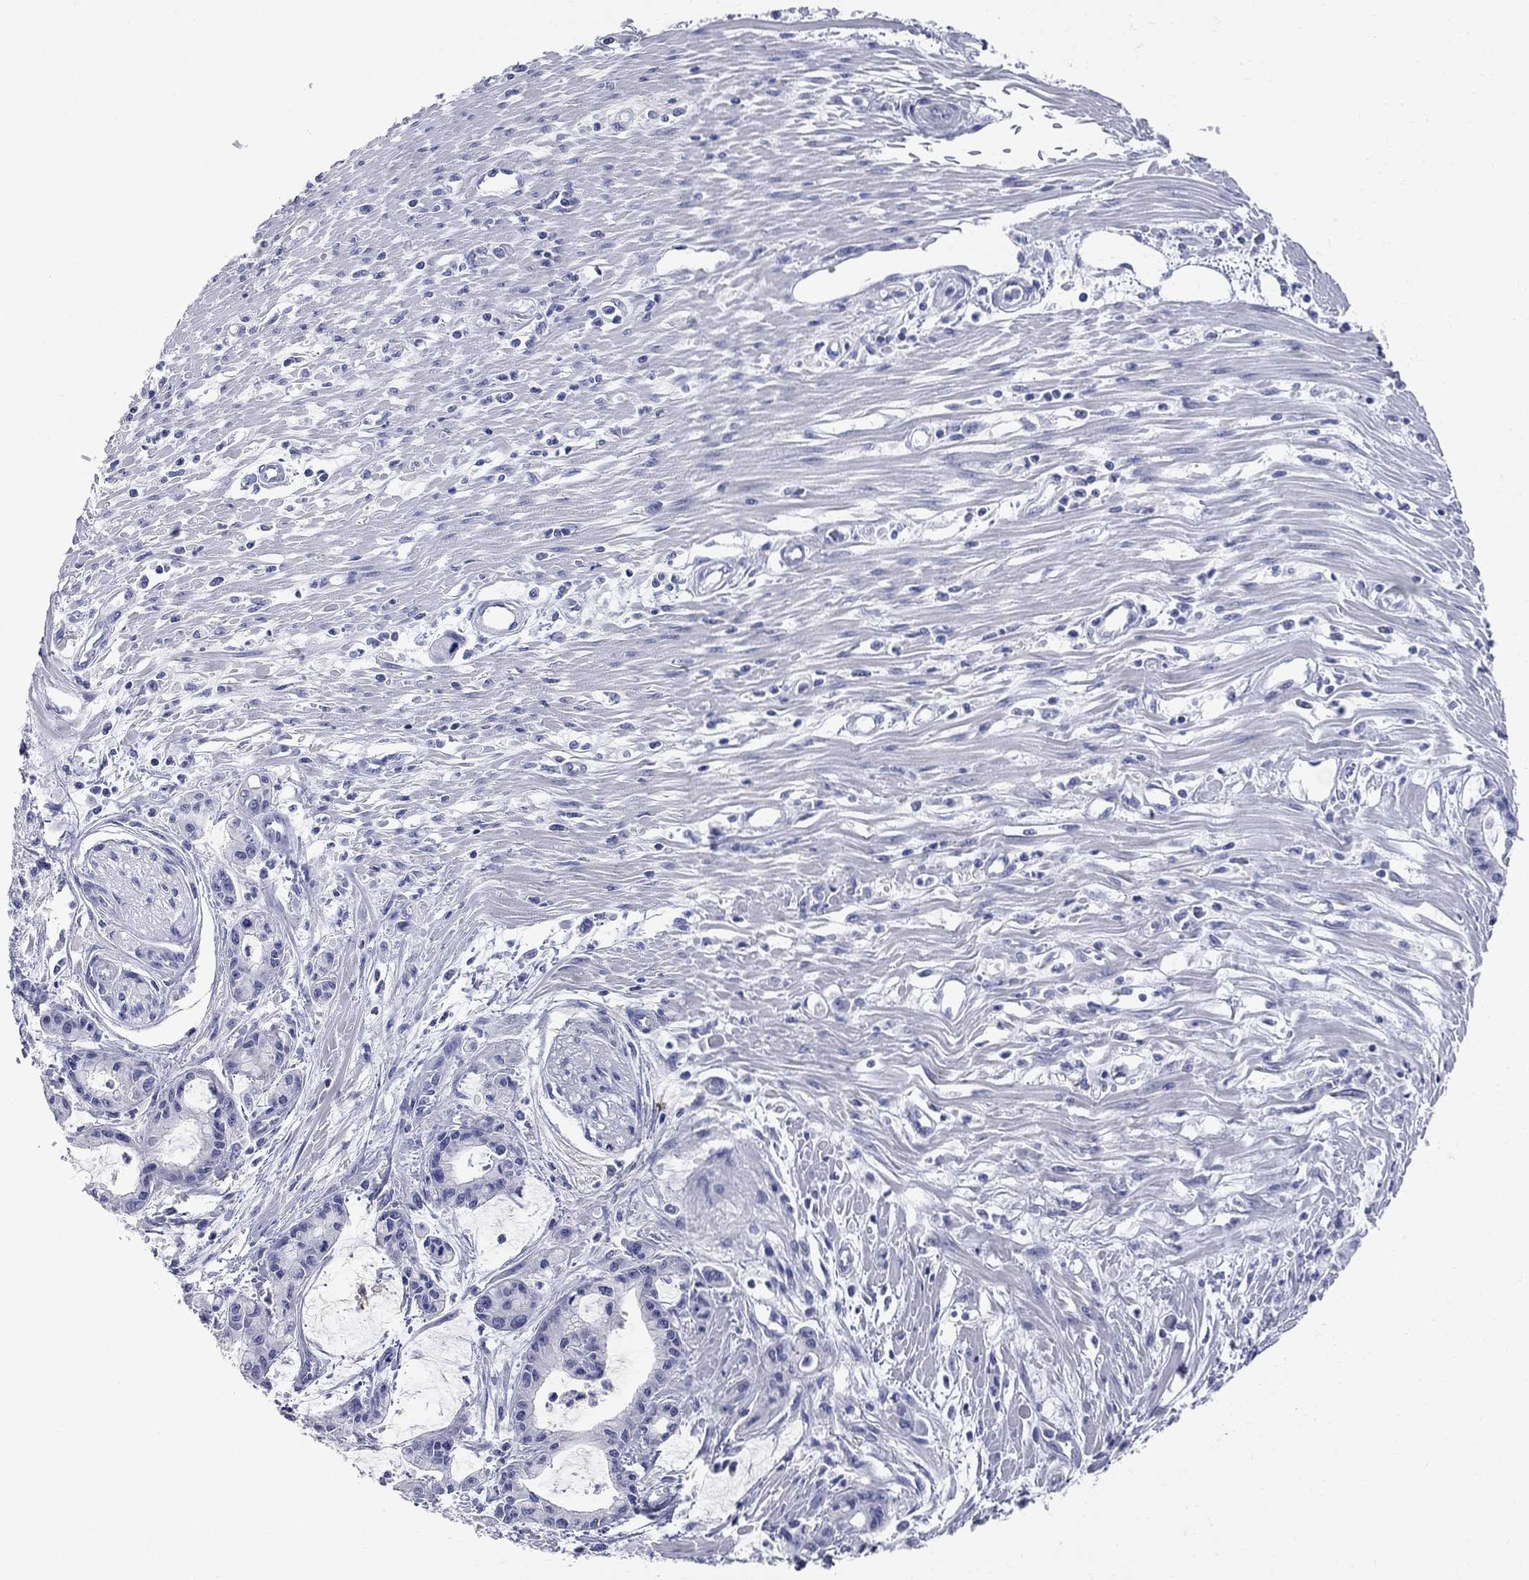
{"staining": {"intensity": "negative", "quantity": "none", "location": "none"}, "tissue": "pancreatic cancer", "cell_type": "Tumor cells", "image_type": "cancer", "snomed": [{"axis": "morphology", "description": "Adenocarcinoma, NOS"}, {"axis": "topography", "description": "Pancreas"}], "caption": "An image of pancreatic adenocarcinoma stained for a protein displays no brown staining in tumor cells.", "gene": "AOX1", "patient": {"sex": "male", "age": 48}}